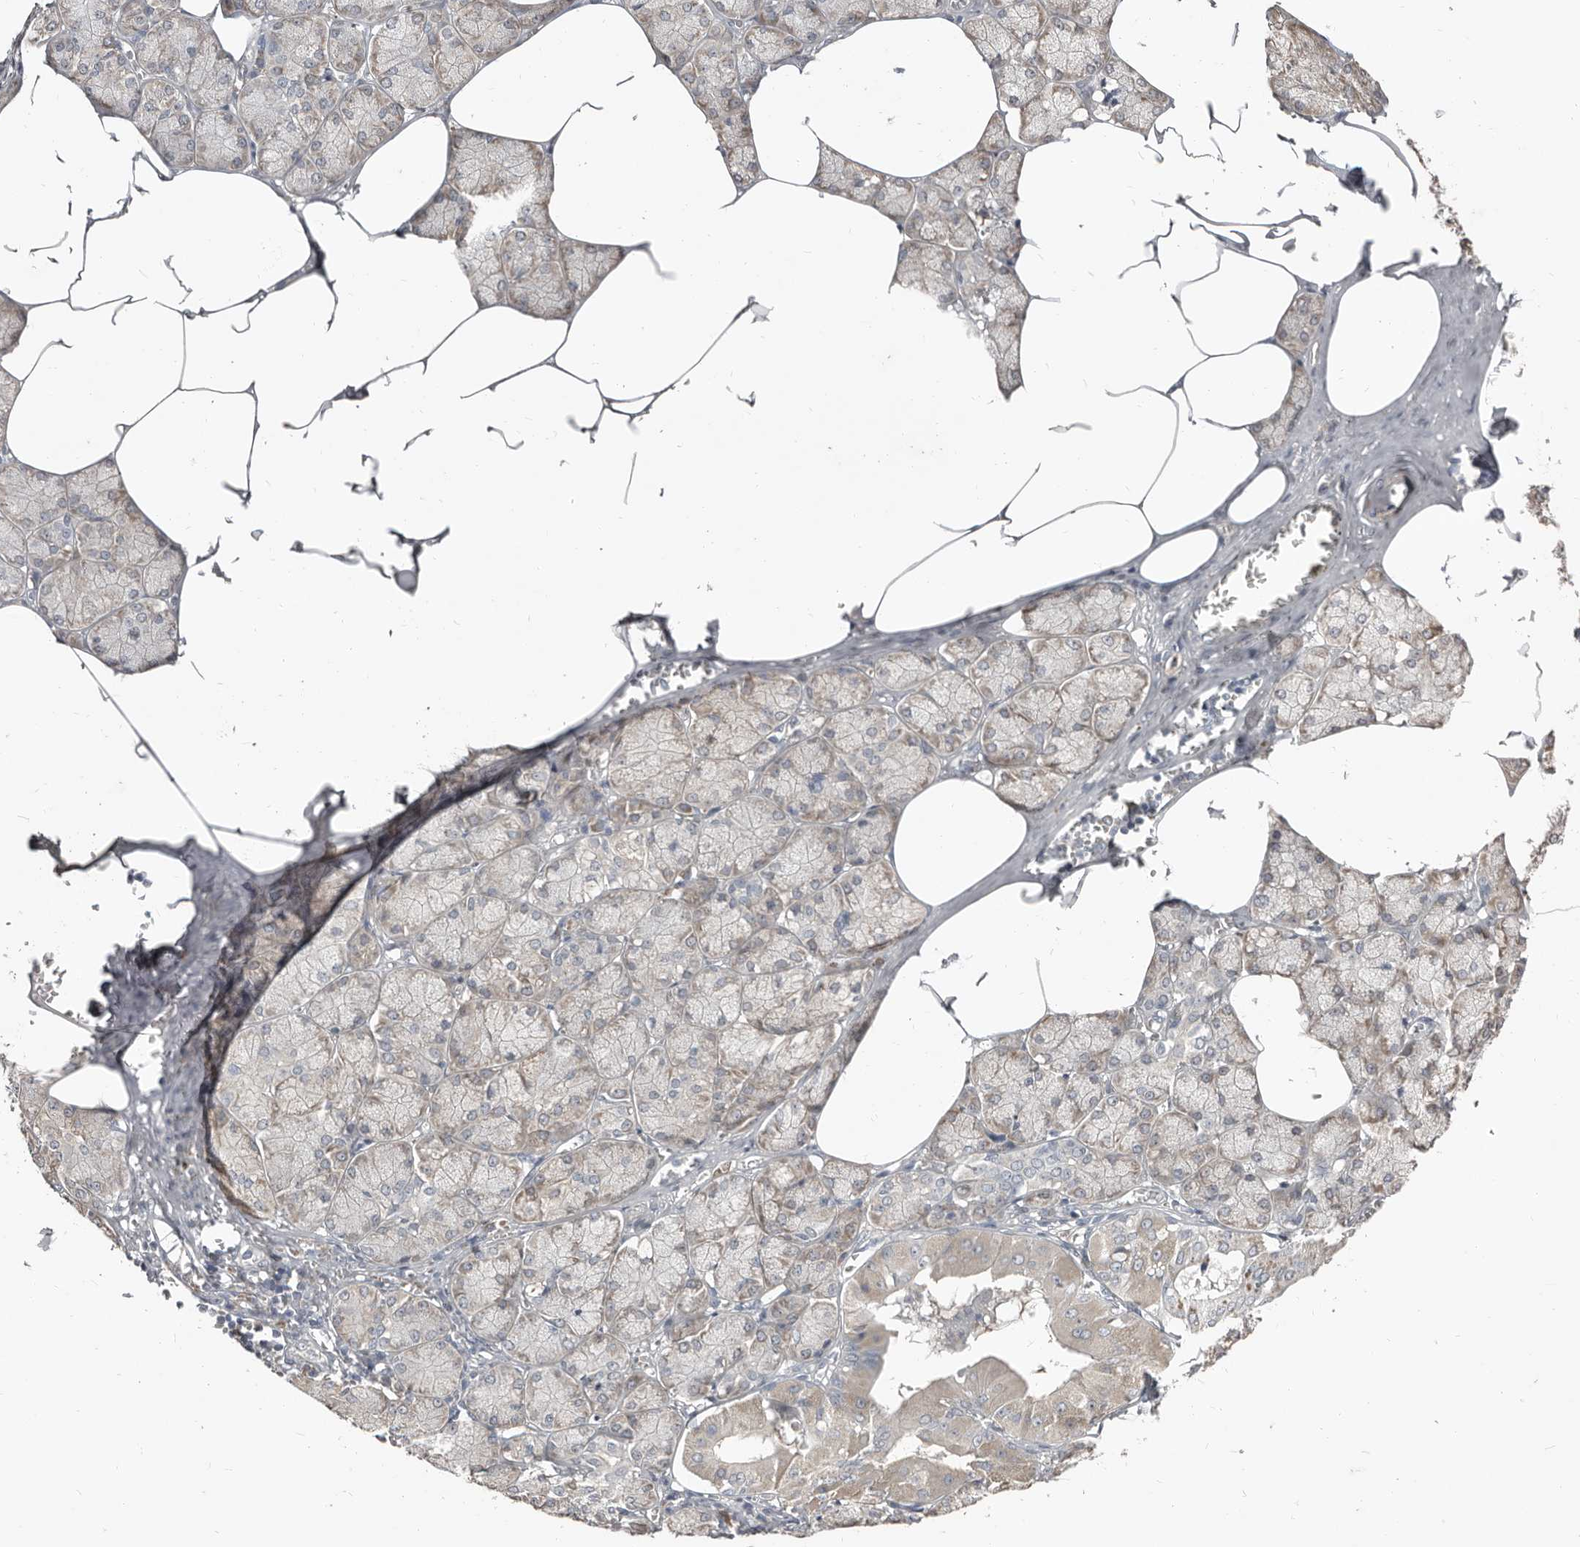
{"staining": {"intensity": "moderate", "quantity": "25%-75%", "location": "cytoplasmic/membranous"}, "tissue": "salivary gland", "cell_type": "Glandular cells", "image_type": "normal", "snomed": [{"axis": "morphology", "description": "Normal tissue, NOS"}, {"axis": "topography", "description": "Salivary gland"}], "caption": "Salivary gland stained with IHC exhibits moderate cytoplasmic/membranous expression in about 25%-75% of glandular cells.", "gene": "AKNAD1", "patient": {"sex": "male", "age": 62}}